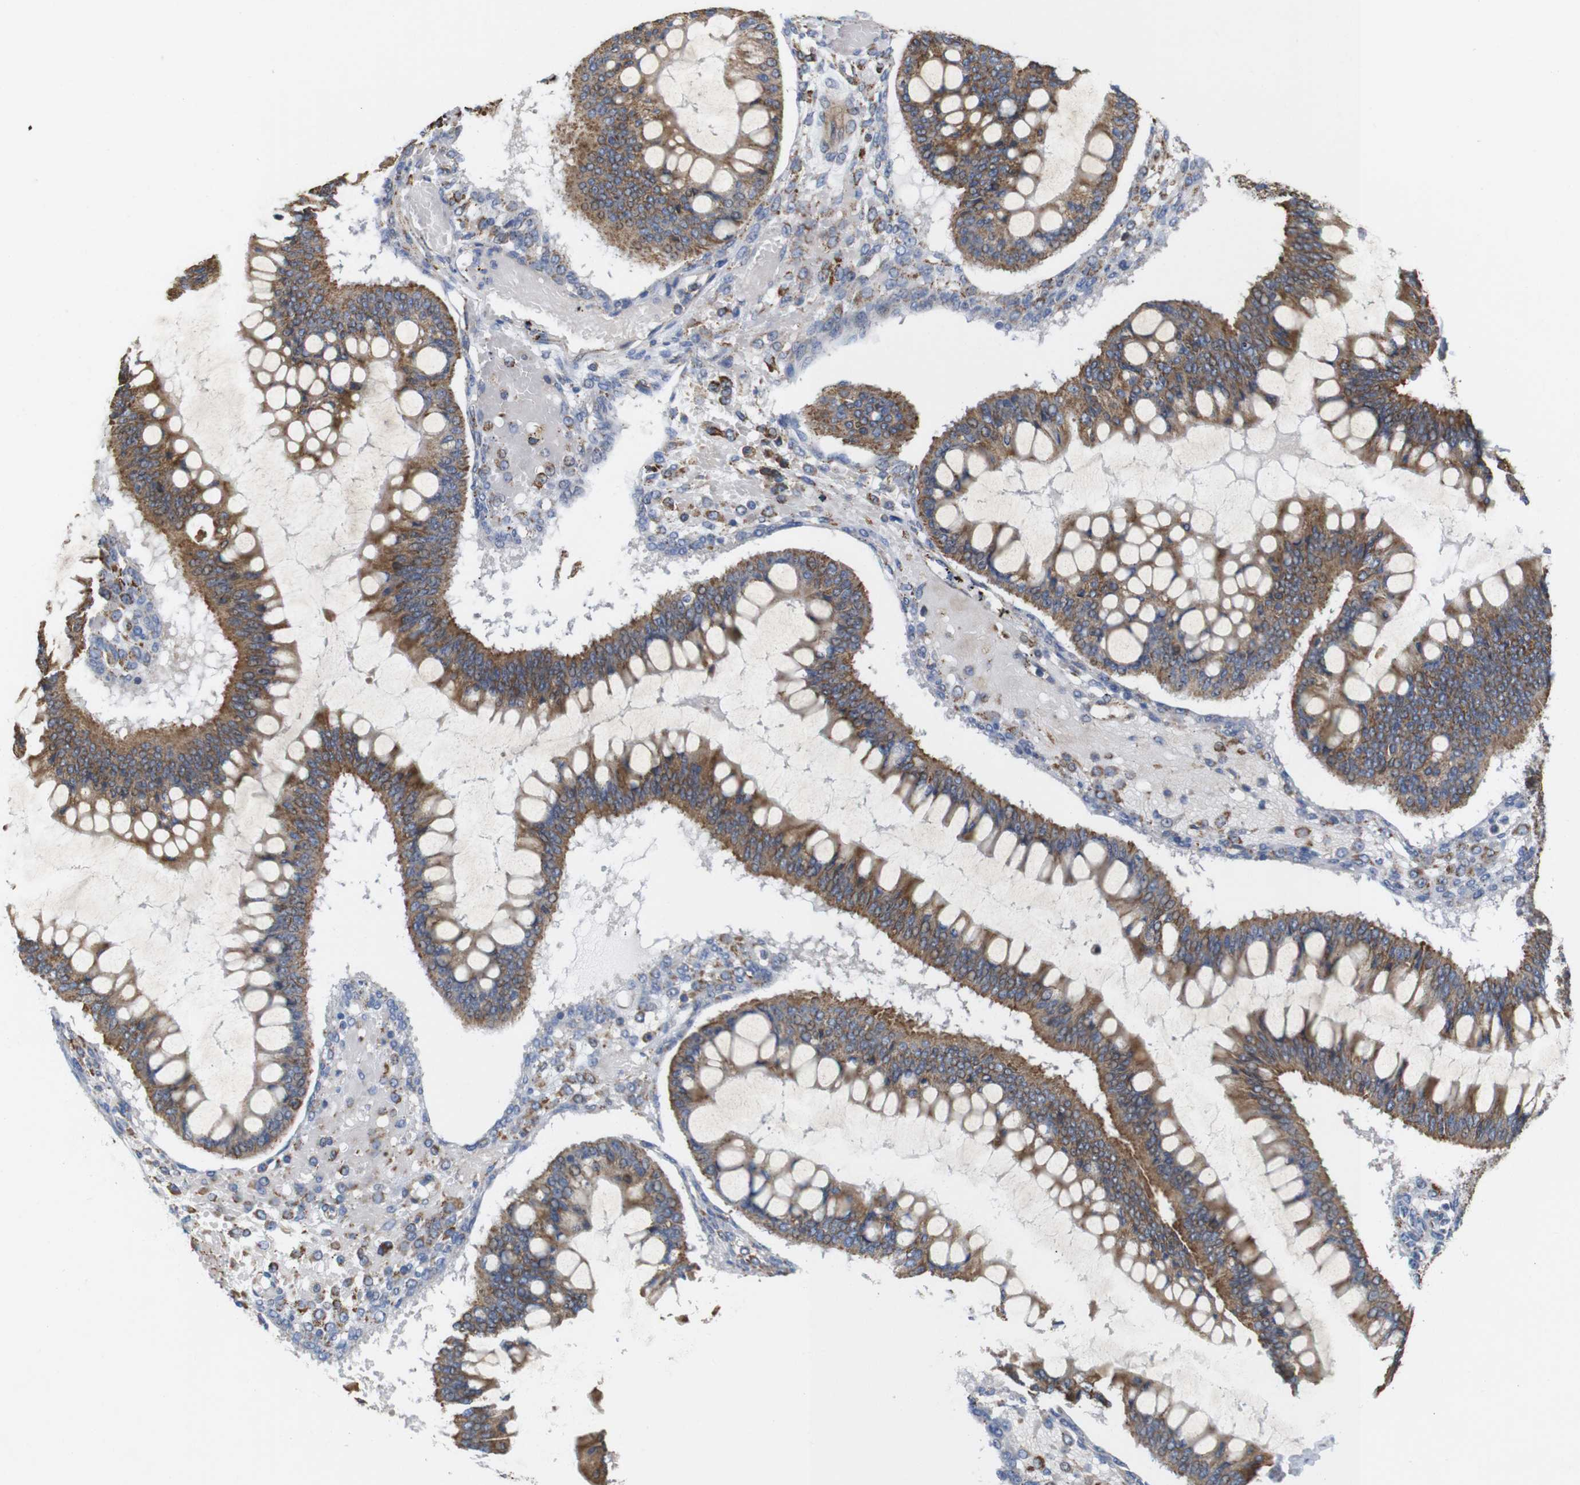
{"staining": {"intensity": "strong", "quantity": ">75%", "location": "cytoplasmic/membranous"}, "tissue": "ovarian cancer", "cell_type": "Tumor cells", "image_type": "cancer", "snomed": [{"axis": "morphology", "description": "Cystadenocarcinoma, mucinous, NOS"}, {"axis": "topography", "description": "Ovary"}], "caption": "The histopathology image exhibits staining of ovarian cancer, revealing strong cytoplasmic/membranous protein positivity (brown color) within tumor cells.", "gene": "FAM171B", "patient": {"sex": "female", "age": 73}}